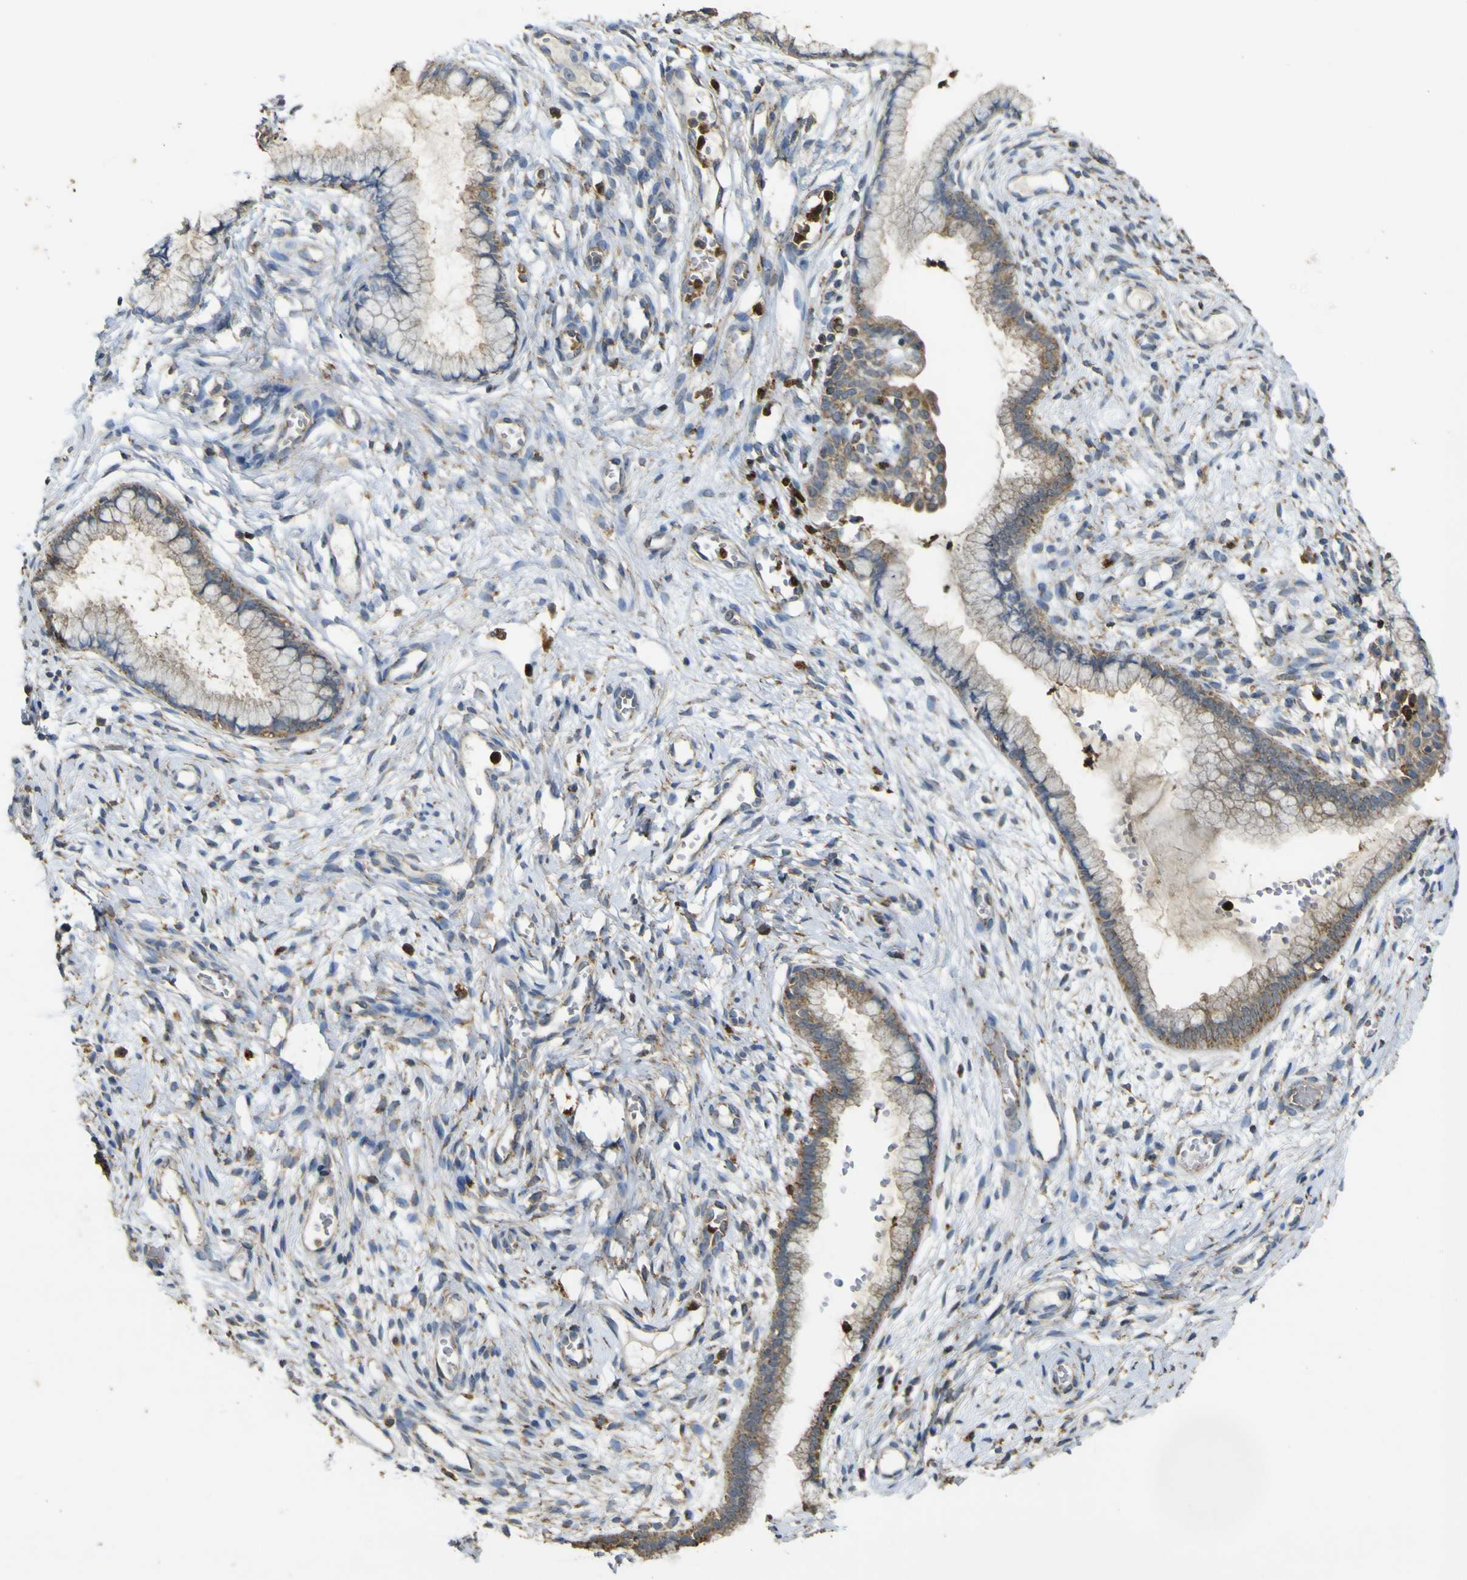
{"staining": {"intensity": "moderate", "quantity": ">75%", "location": "cytoplasmic/membranous"}, "tissue": "cervix", "cell_type": "Glandular cells", "image_type": "normal", "snomed": [{"axis": "morphology", "description": "Normal tissue, NOS"}, {"axis": "topography", "description": "Cervix"}], "caption": "Immunohistochemical staining of normal human cervix exhibits moderate cytoplasmic/membranous protein staining in approximately >75% of glandular cells. (DAB IHC, brown staining for protein, blue staining for nuclei).", "gene": "ACSL3", "patient": {"sex": "female", "age": 65}}